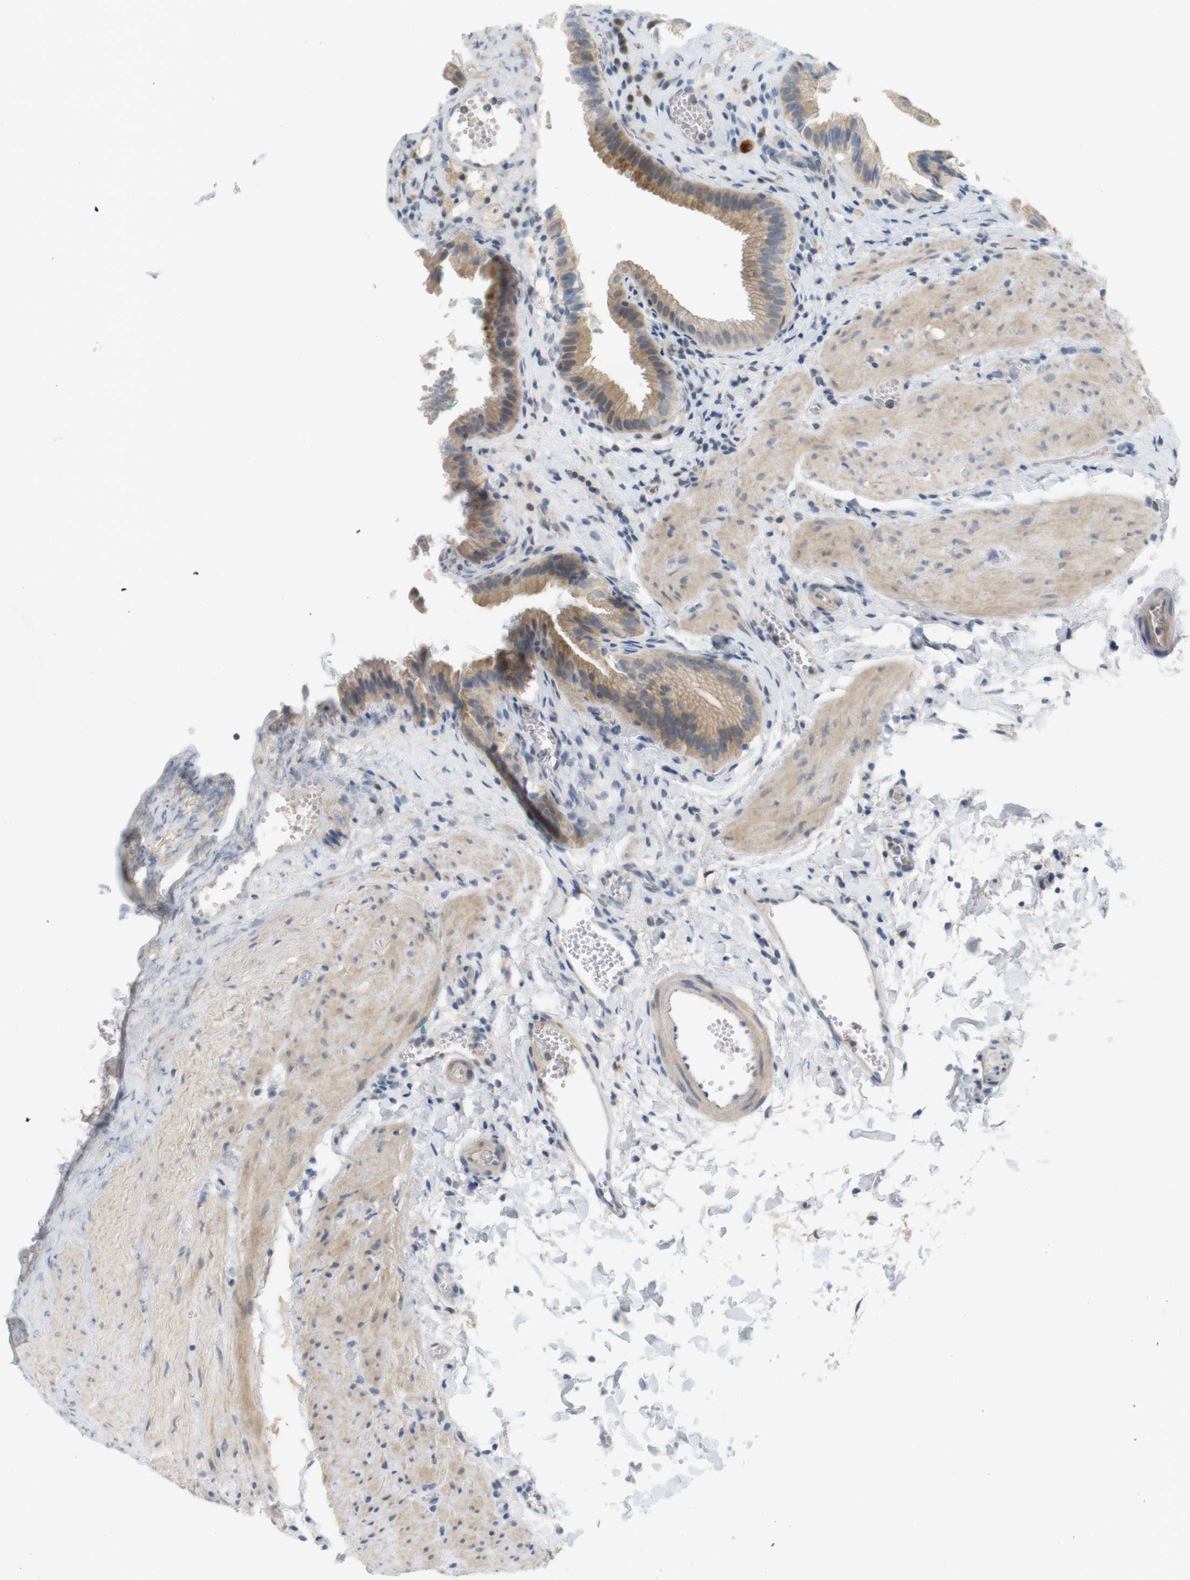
{"staining": {"intensity": "moderate", "quantity": ">75%", "location": "cytoplasmic/membranous"}, "tissue": "gallbladder", "cell_type": "Glandular cells", "image_type": "normal", "snomed": [{"axis": "morphology", "description": "Normal tissue, NOS"}, {"axis": "topography", "description": "Gallbladder"}], "caption": "Moderate cytoplasmic/membranous expression is identified in approximately >75% of glandular cells in unremarkable gallbladder. The staining was performed using DAB (3,3'-diaminobenzidine) to visualize the protein expression in brown, while the nuclei were stained in blue with hematoxylin (Magnification: 20x).", "gene": "CREB3L2", "patient": {"sex": "female", "age": 24}}